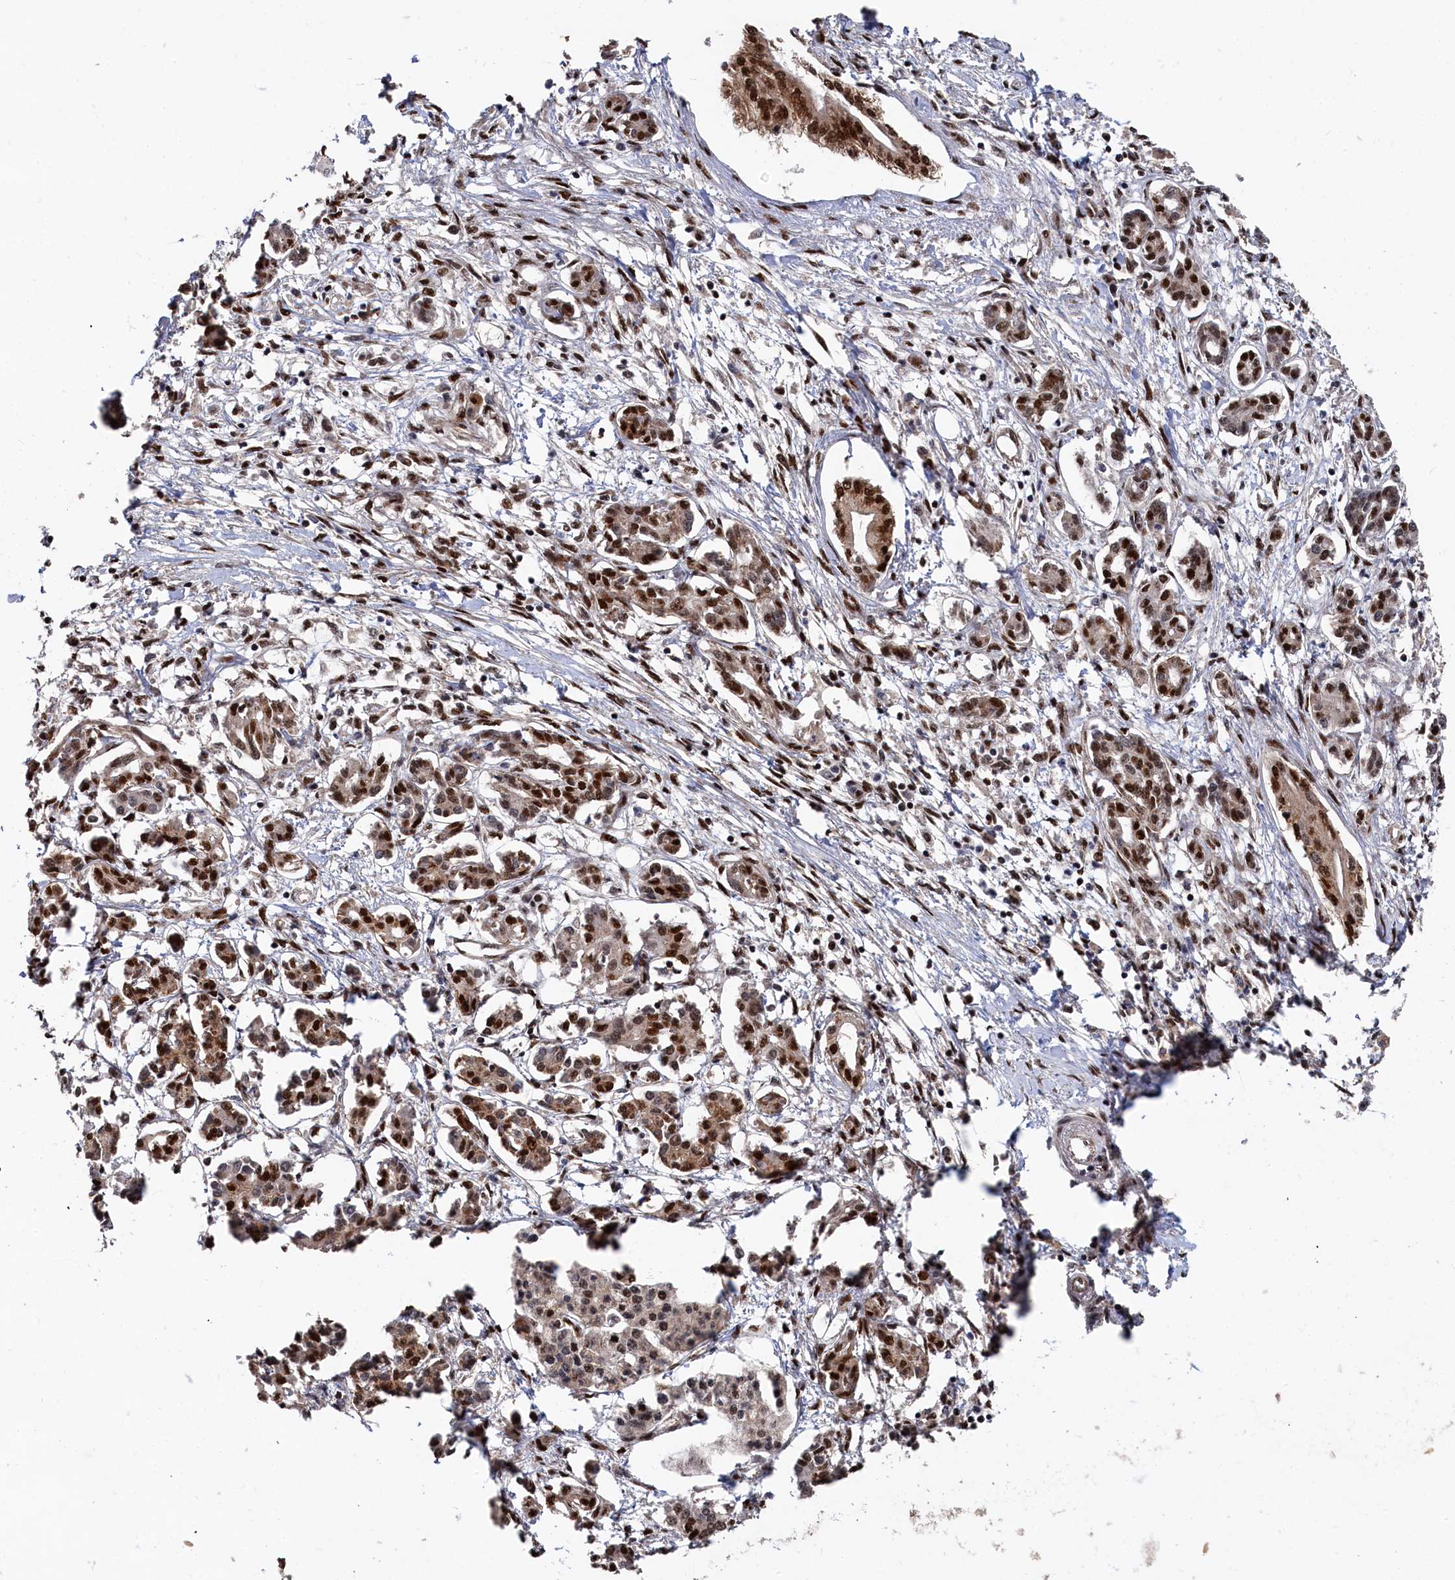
{"staining": {"intensity": "strong", "quantity": ">75%", "location": "nuclear"}, "tissue": "pancreatic cancer", "cell_type": "Tumor cells", "image_type": "cancer", "snomed": [{"axis": "morphology", "description": "Adenocarcinoma, NOS"}, {"axis": "topography", "description": "Pancreas"}], "caption": "Human pancreatic adenocarcinoma stained for a protein (brown) demonstrates strong nuclear positive expression in approximately >75% of tumor cells.", "gene": "BUB3", "patient": {"sex": "female", "age": 50}}